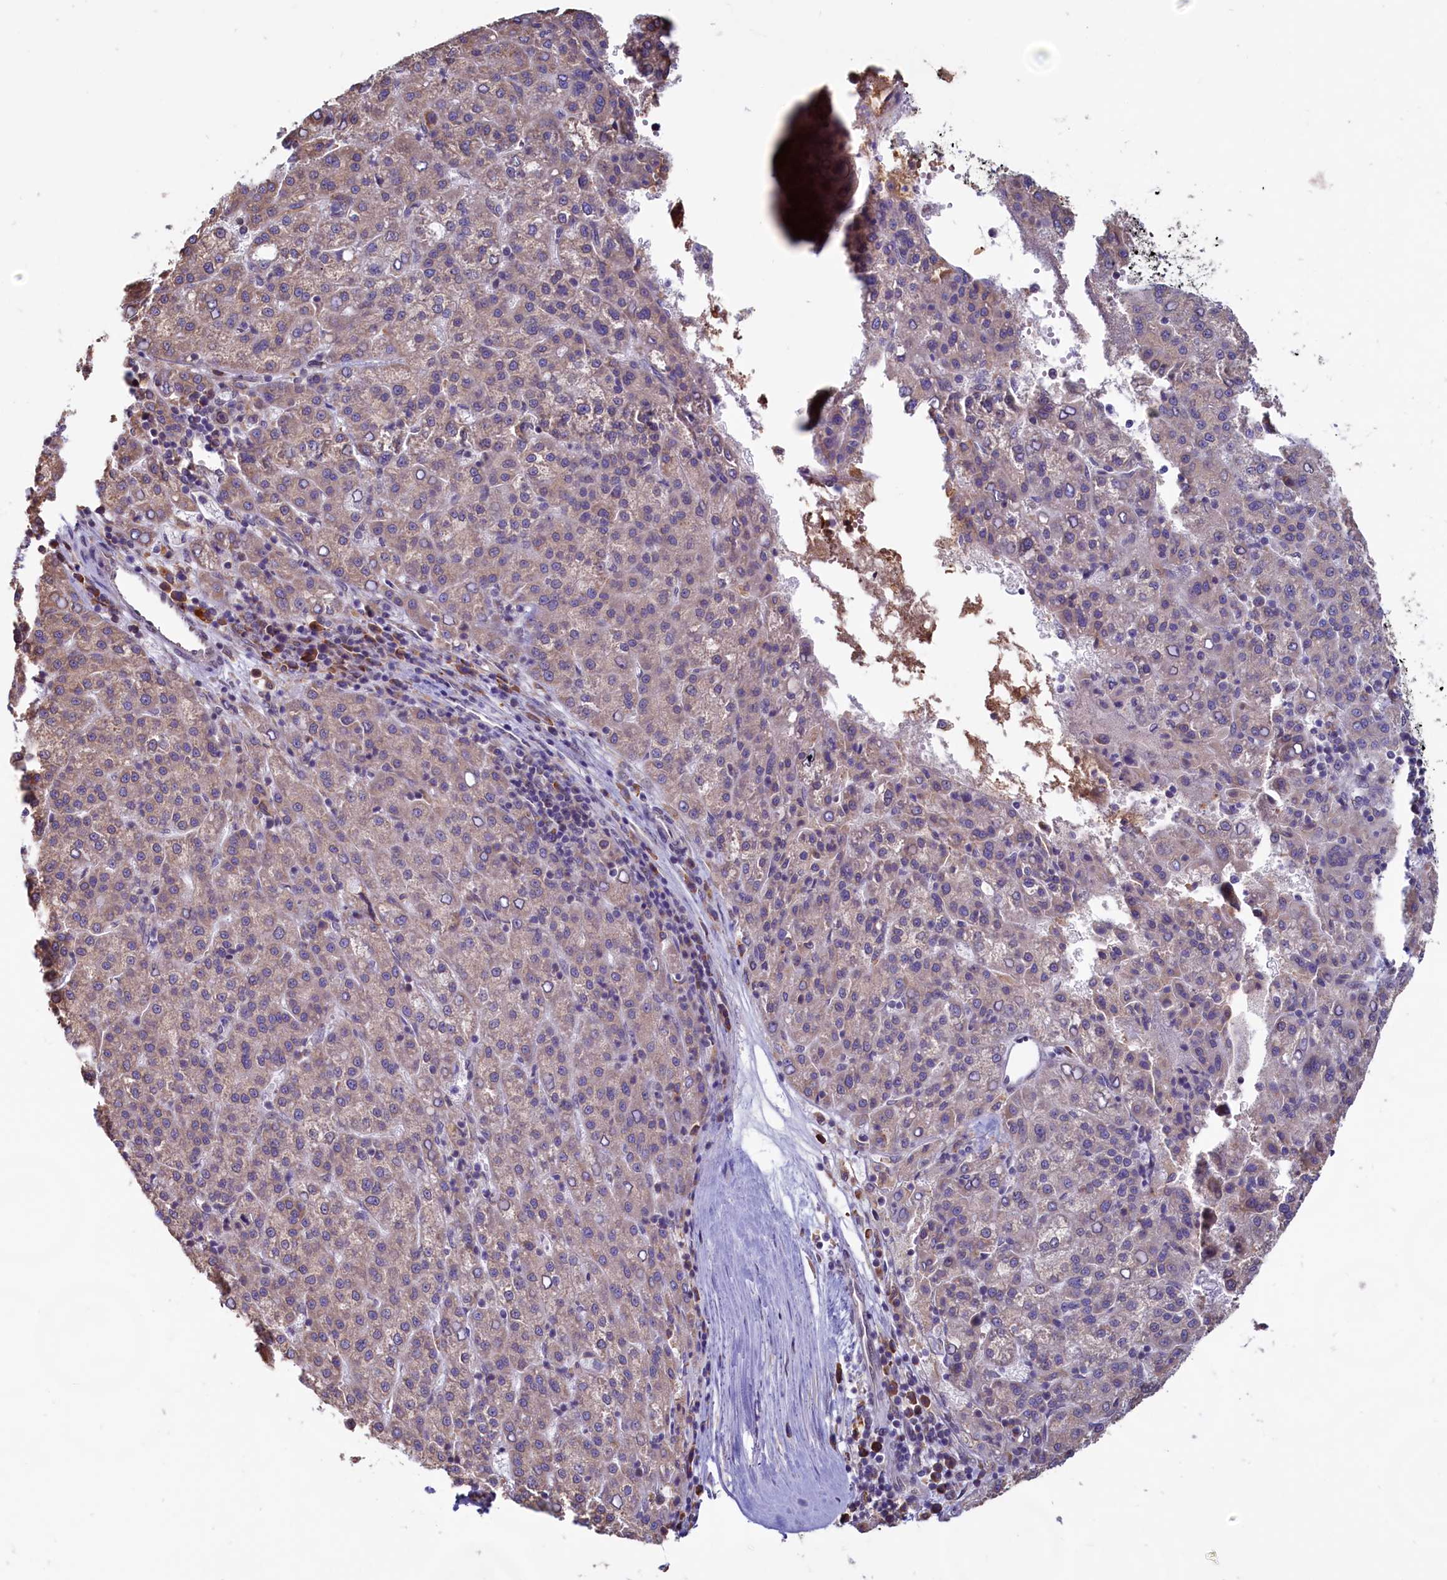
{"staining": {"intensity": "weak", "quantity": "25%-75%", "location": "cytoplasmic/membranous"}, "tissue": "liver cancer", "cell_type": "Tumor cells", "image_type": "cancer", "snomed": [{"axis": "morphology", "description": "Carcinoma, Hepatocellular, NOS"}, {"axis": "topography", "description": "Liver"}], "caption": "IHC histopathology image of liver cancer stained for a protein (brown), which shows low levels of weak cytoplasmic/membranous staining in approximately 25%-75% of tumor cells.", "gene": "TBC1D19", "patient": {"sex": "female", "age": 58}}